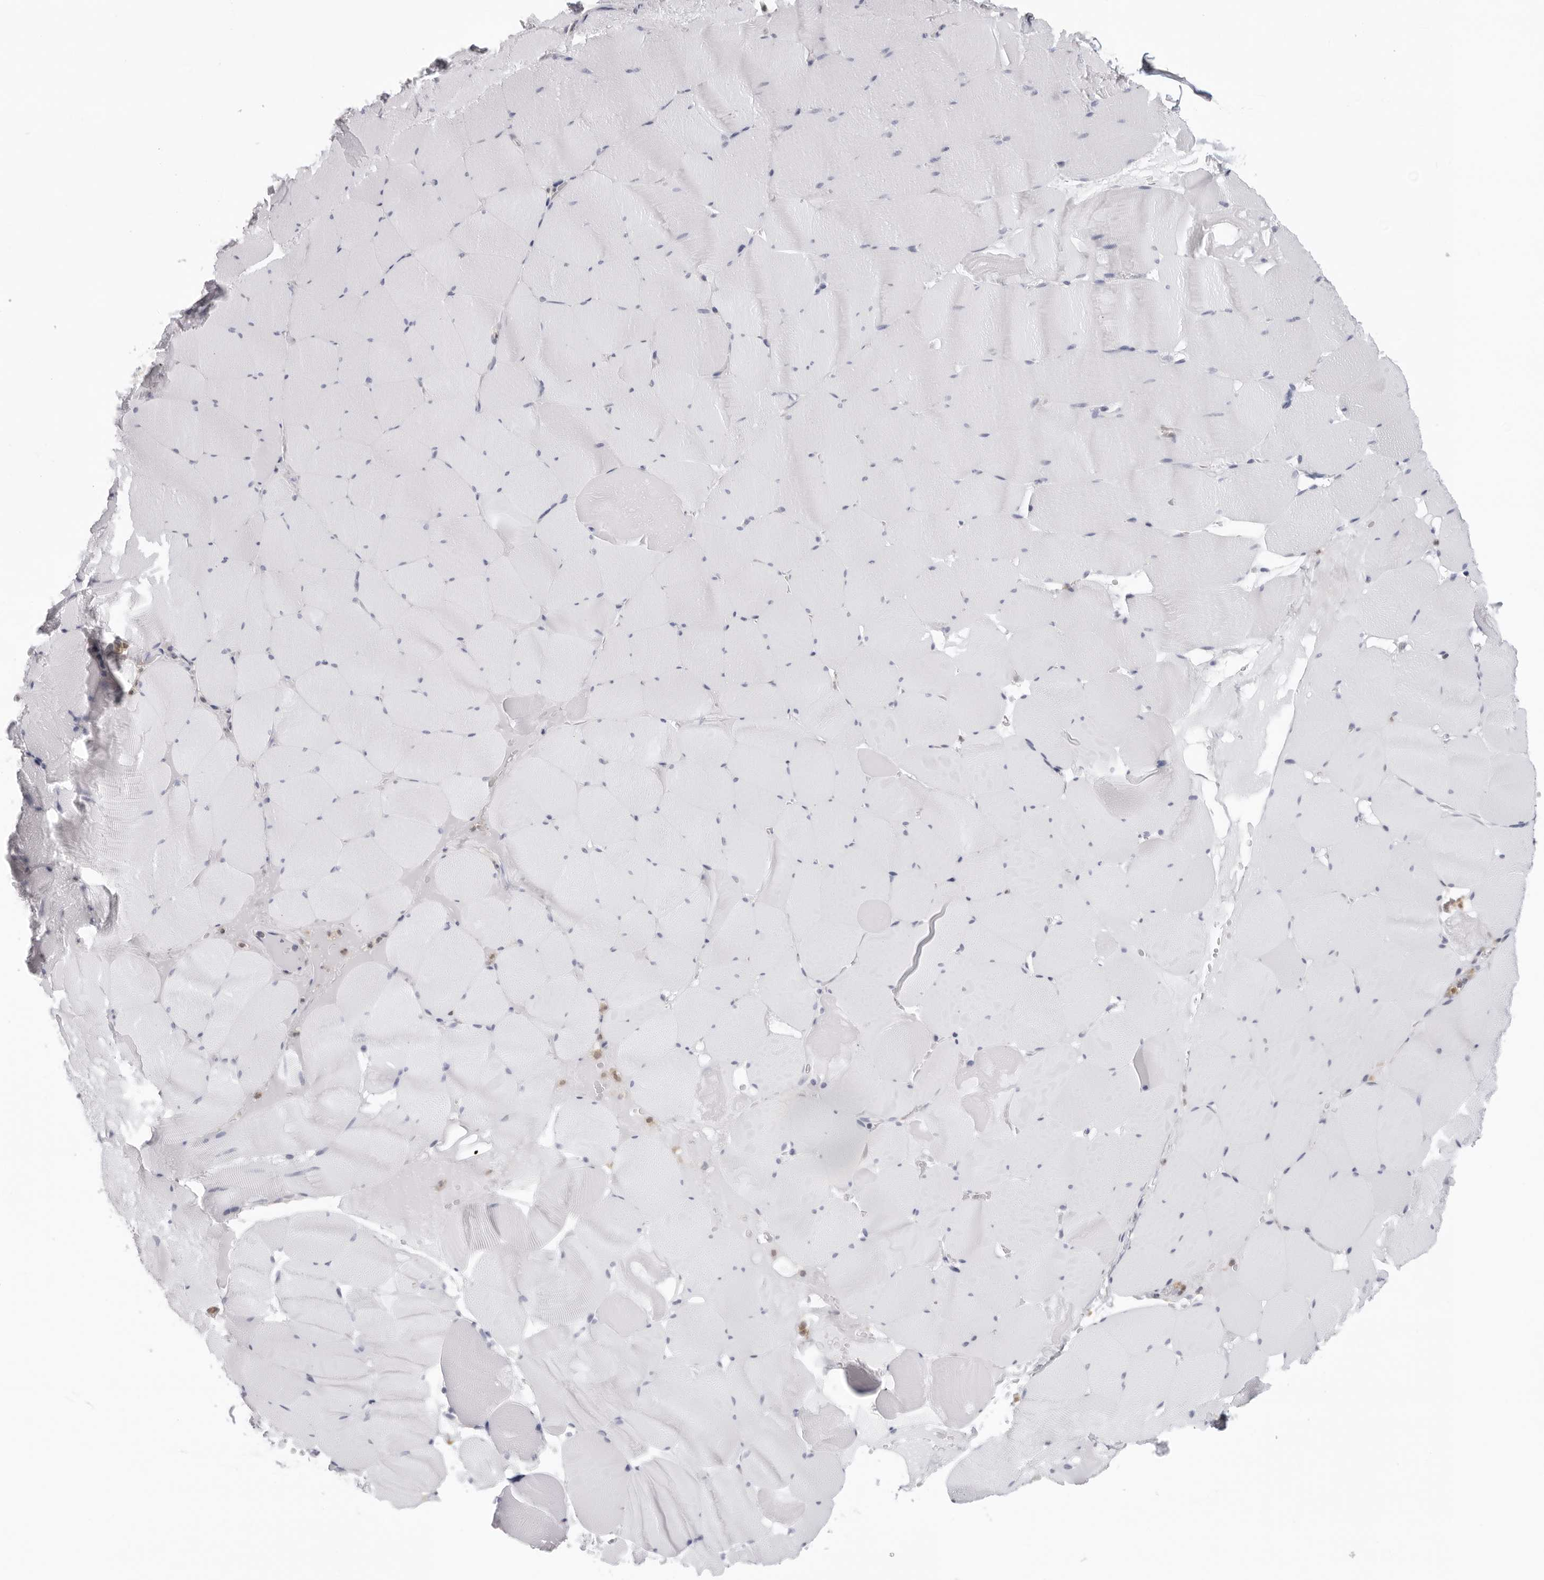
{"staining": {"intensity": "negative", "quantity": "none", "location": "none"}, "tissue": "skeletal muscle", "cell_type": "Myocytes", "image_type": "normal", "snomed": [{"axis": "morphology", "description": "Normal tissue, NOS"}, {"axis": "topography", "description": "Skeletal muscle"}], "caption": "Immunohistochemistry of benign skeletal muscle demonstrates no positivity in myocytes.", "gene": "FMNL1", "patient": {"sex": "male", "age": 62}}